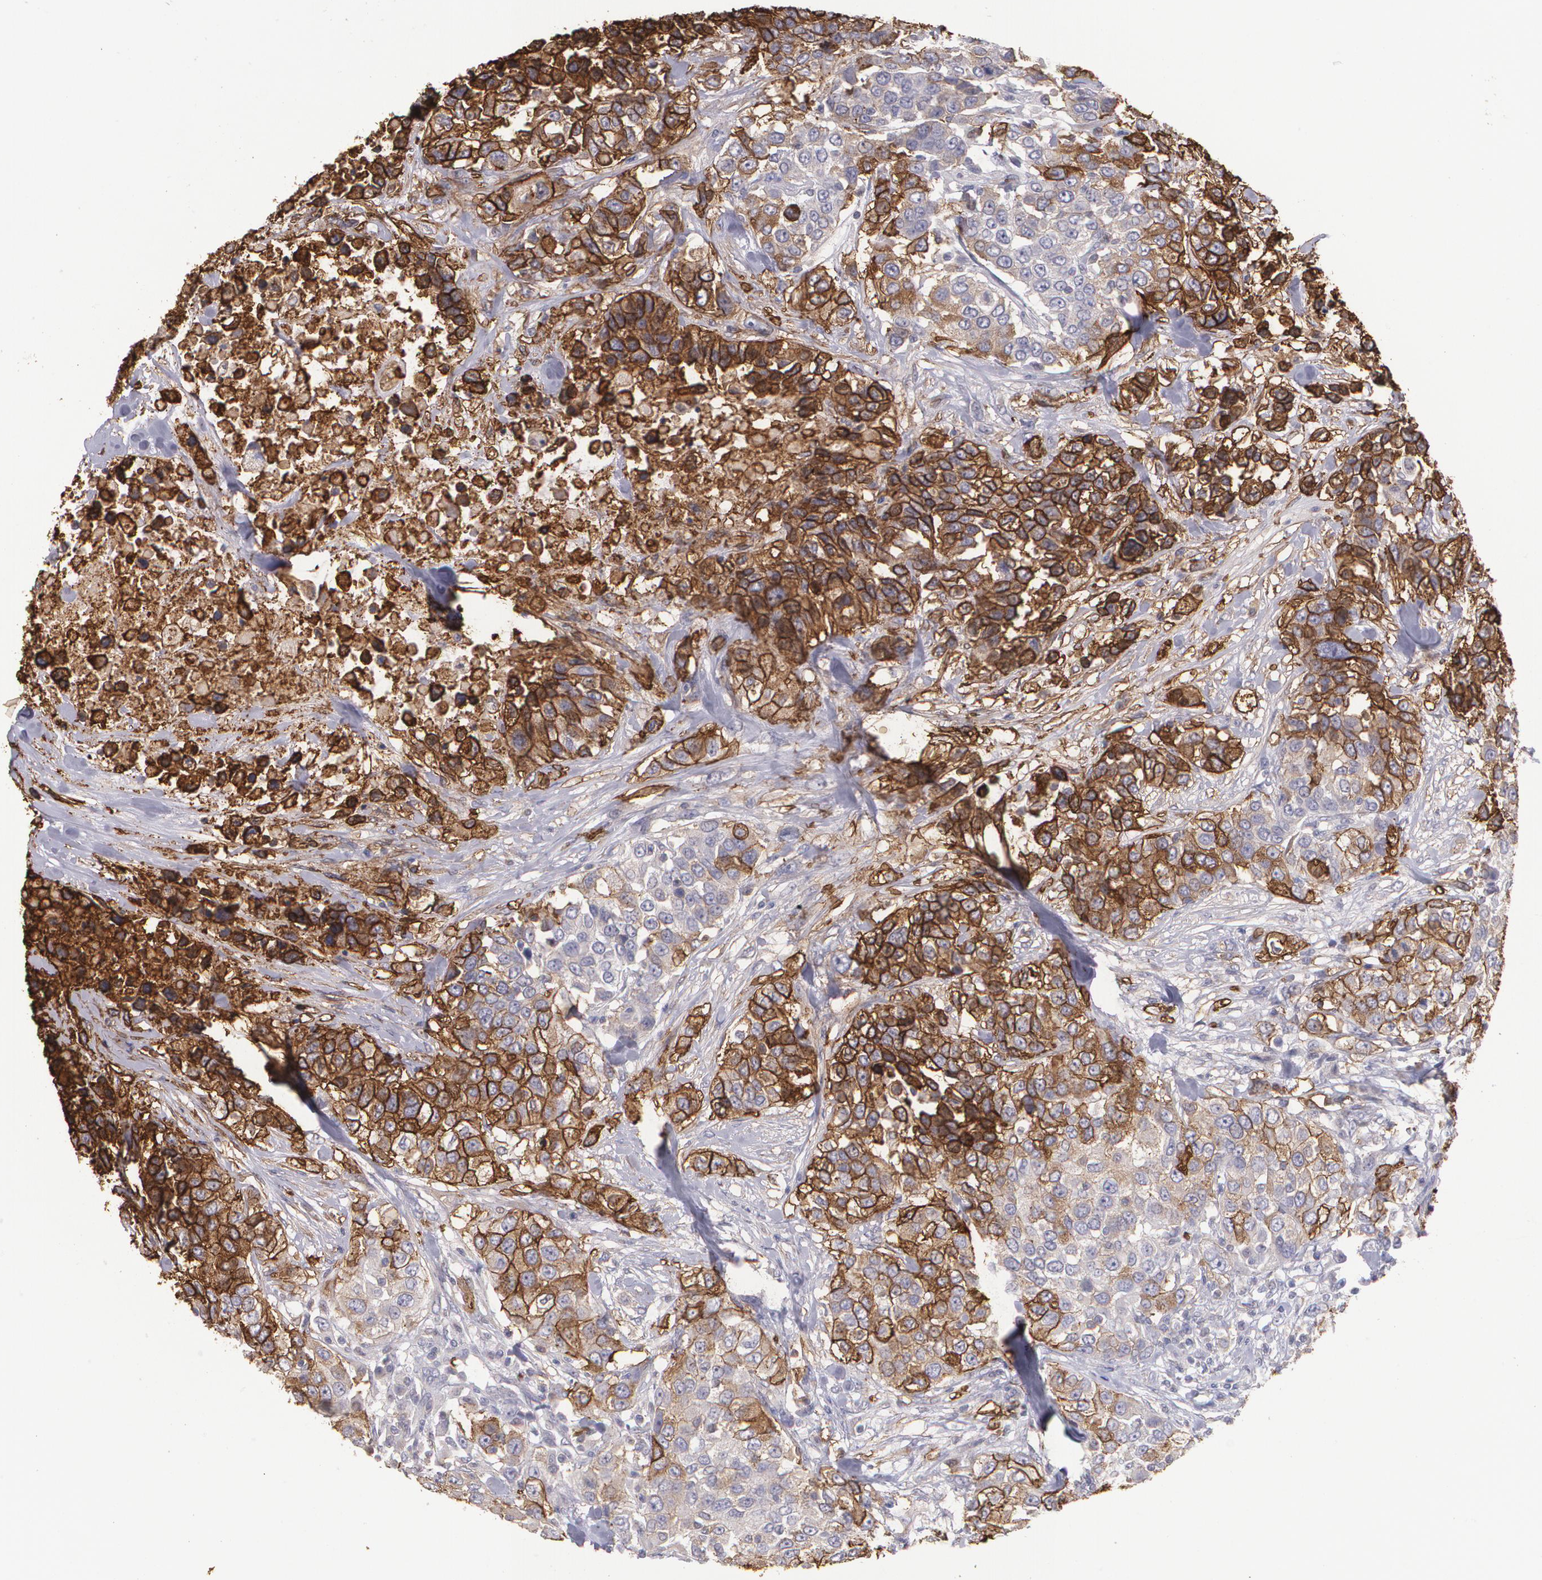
{"staining": {"intensity": "strong", "quantity": ">75%", "location": "cytoplasmic/membranous"}, "tissue": "urothelial cancer", "cell_type": "Tumor cells", "image_type": "cancer", "snomed": [{"axis": "morphology", "description": "Urothelial carcinoma, High grade"}, {"axis": "topography", "description": "Urinary bladder"}], "caption": "Urothelial cancer stained with immunohistochemistry (IHC) shows strong cytoplasmic/membranous positivity in about >75% of tumor cells. Nuclei are stained in blue.", "gene": "SLC2A1", "patient": {"sex": "female", "age": 80}}